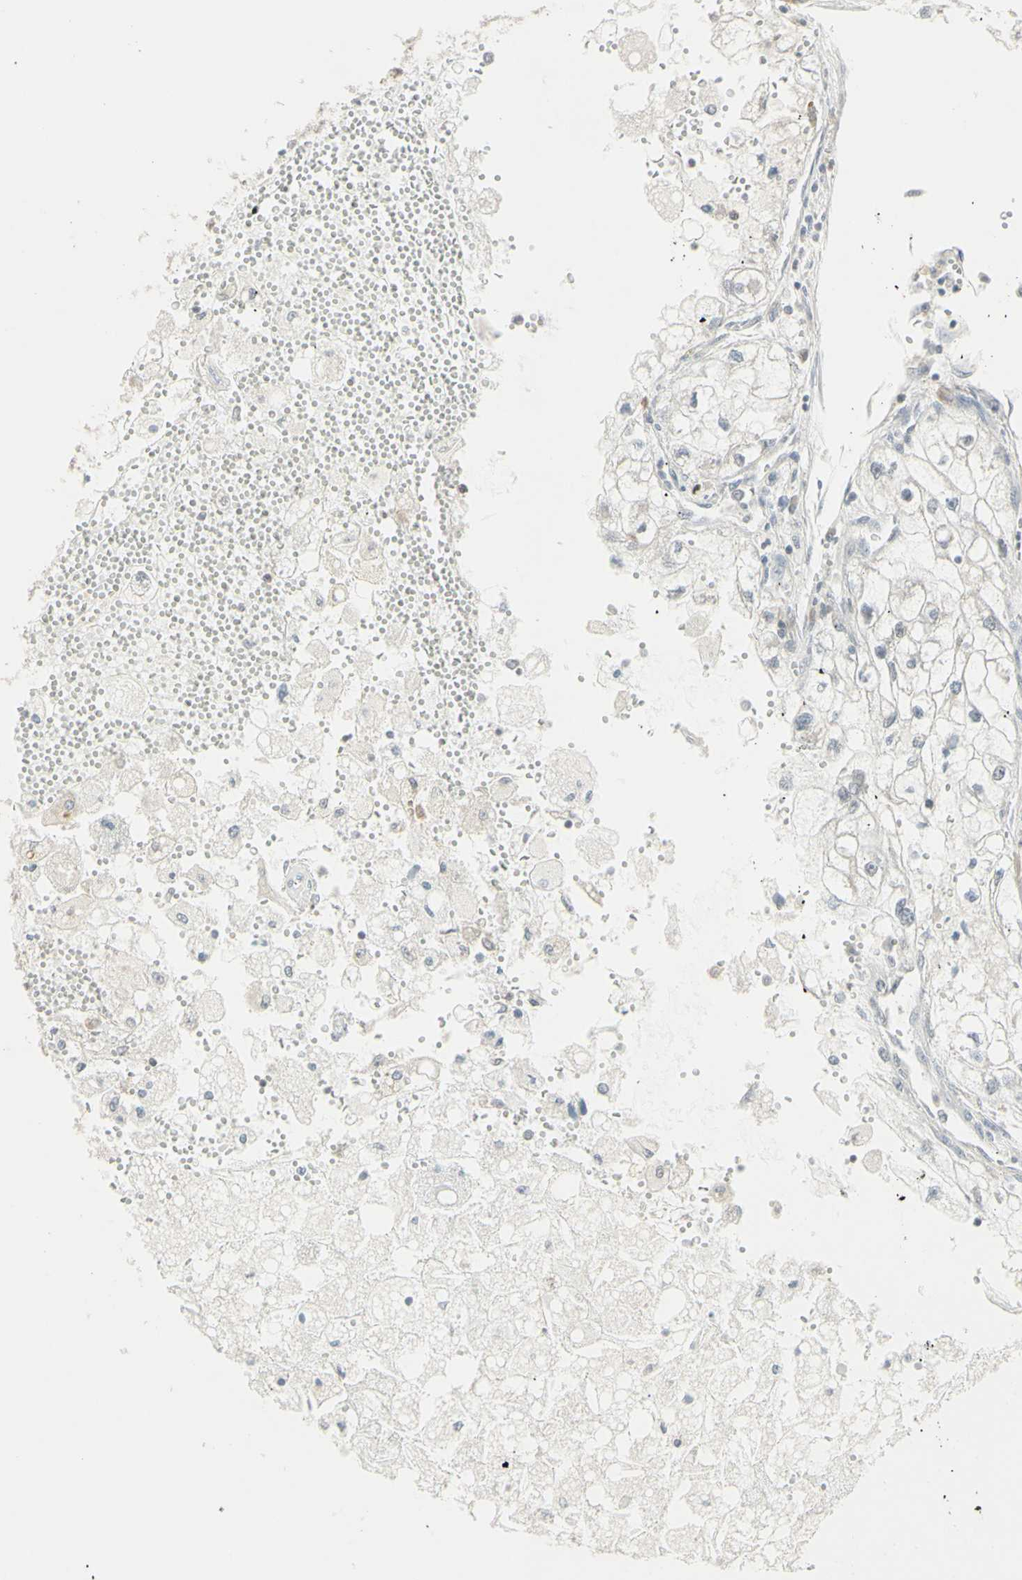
{"staining": {"intensity": "negative", "quantity": "none", "location": "none"}, "tissue": "renal cancer", "cell_type": "Tumor cells", "image_type": "cancer", "snomed": [{"axis": "morphology", "description": "Adenocarcinoma, NOS"}, {"axis": "topography", "description": "Kidney"}], "caption": "Photomicrograph shows no protein positivity in tumor cells of renal adenocarcinoma tissue.", "gene": "SAMSN1", "patient": {"sex": "female", "age": 70}}